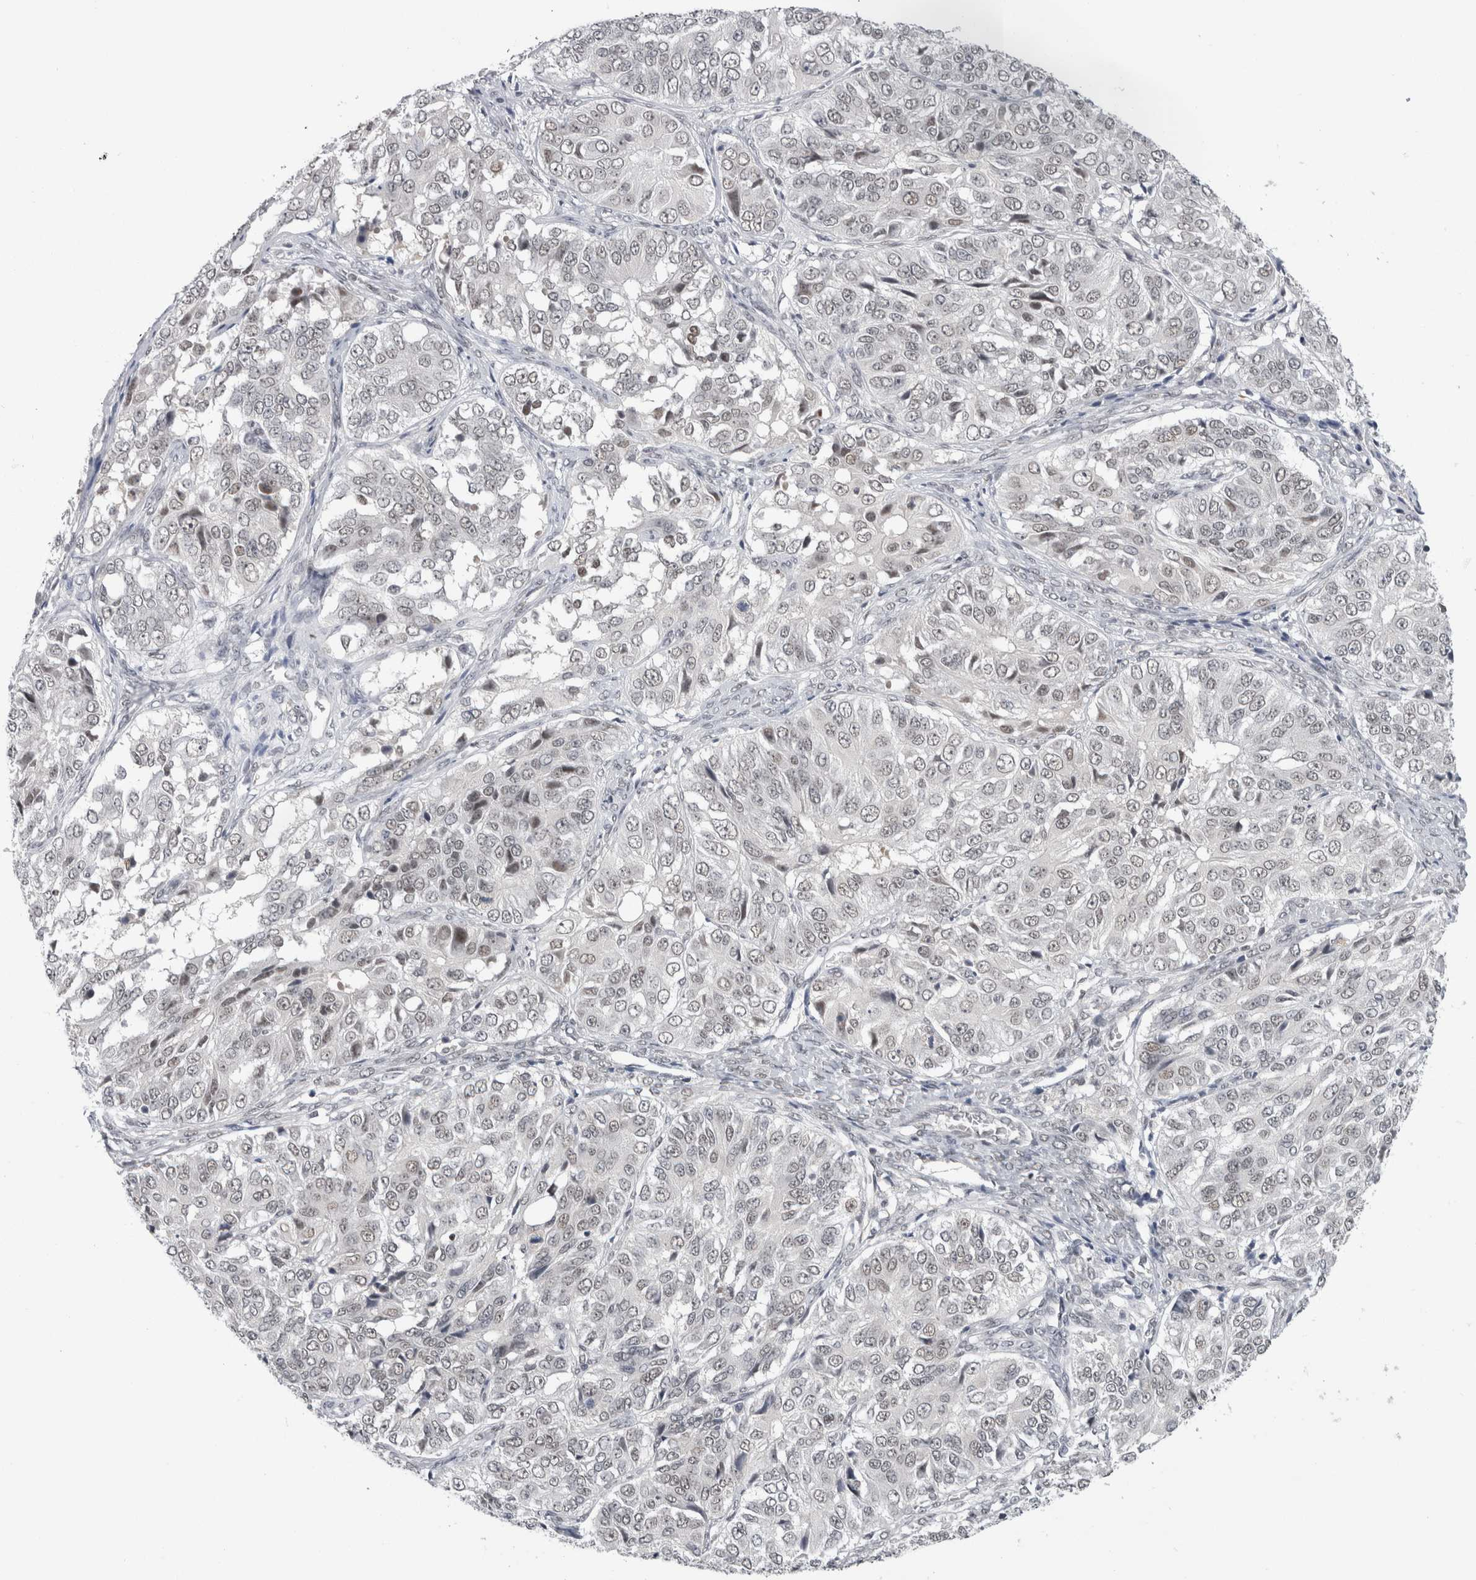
{"staining": {"intensity": "weak", "quantity": "<25%", "location": "nuclear"}, "tissue": "ovarian cancer", "cell_type": "Tumor cells", "image_type": "cancer", "snomed": [{"axis": "morphology", "description": "Carcinoma, endometroid"}, {"axis": "topography", "description": "Ovary"}], "caption": "There is no significant staining in tumor cells of ovarian cancer.", "gene": "PSMB2", "patient": {"sex": "female", "age": 51}}